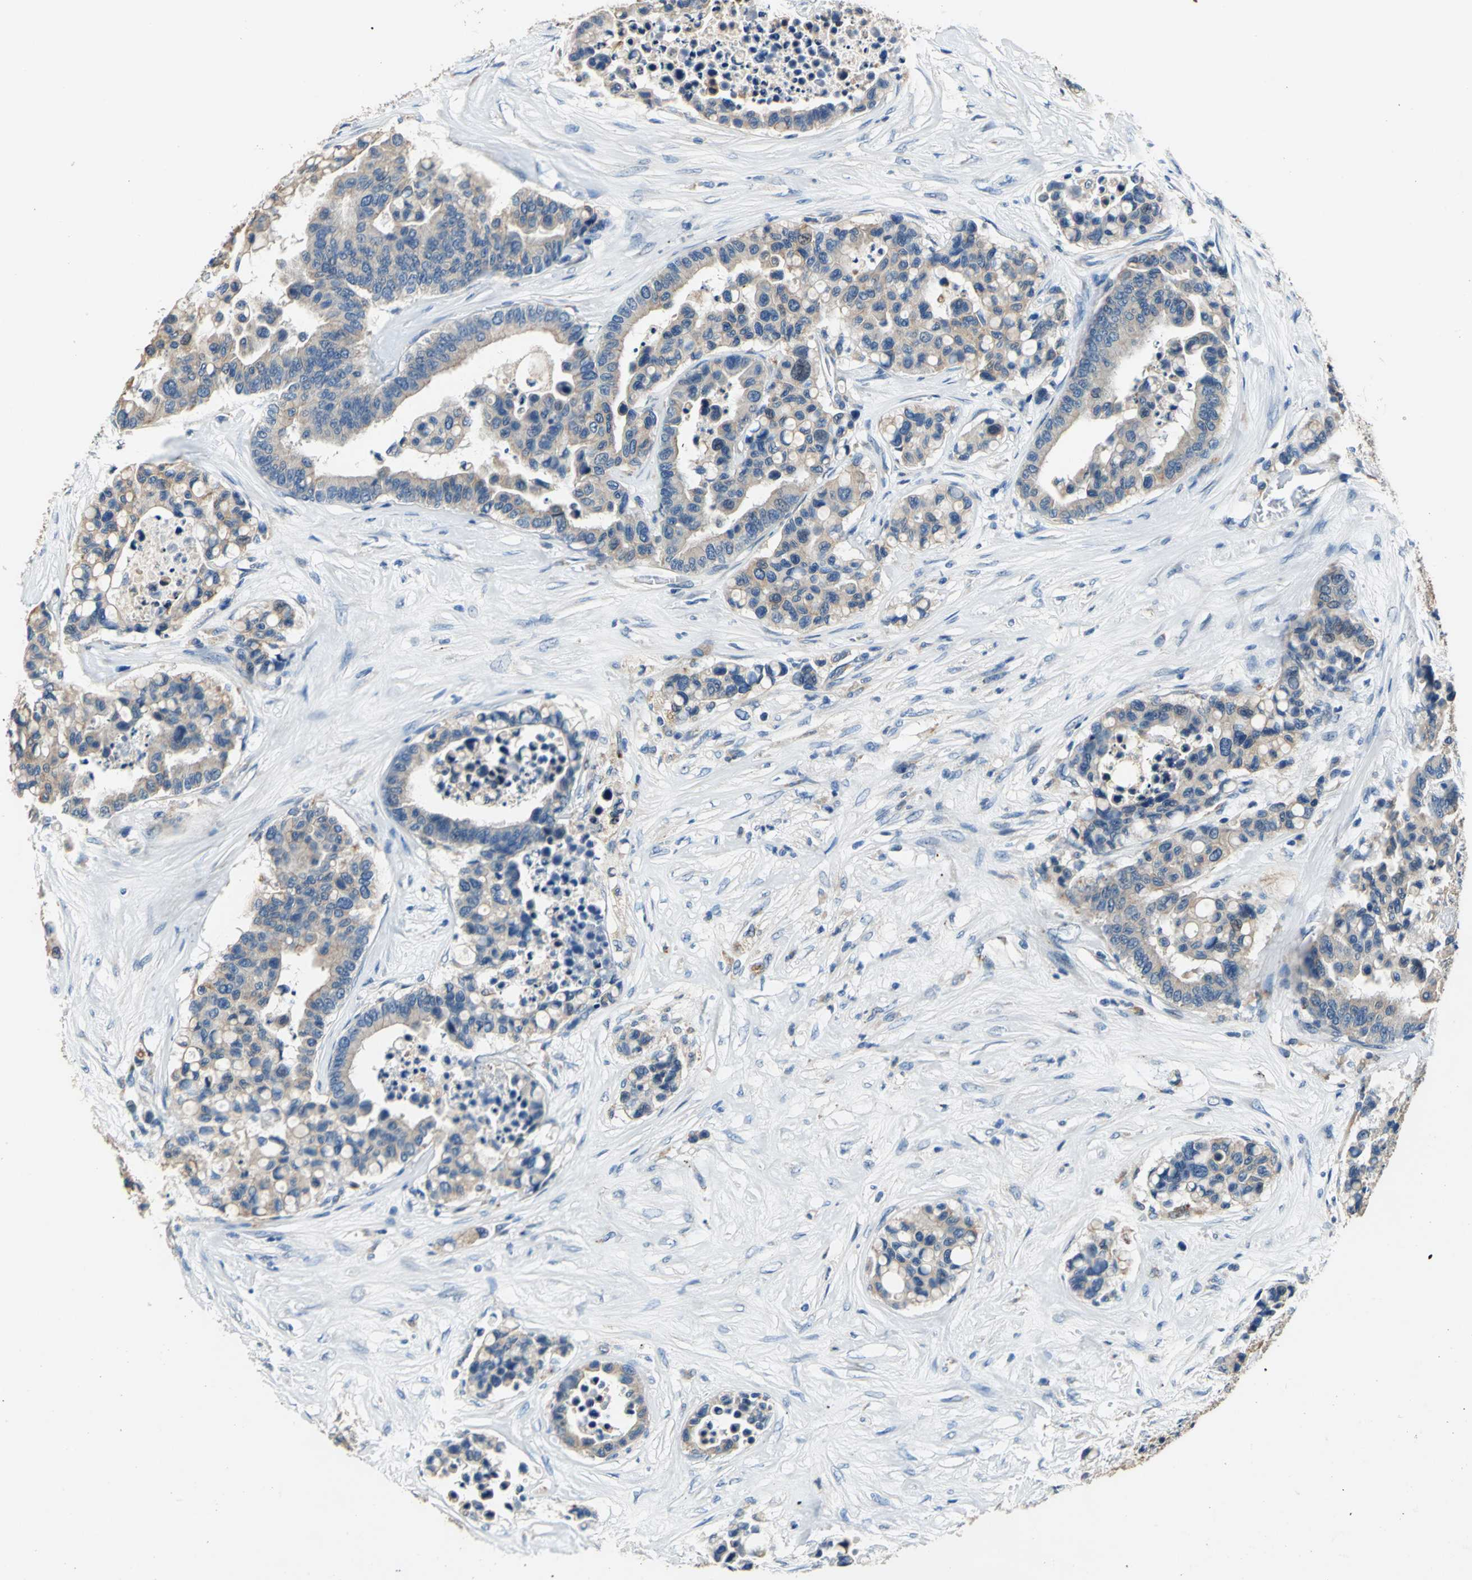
{"staining": {"intensity": "weak", "quantity": ">75%", "location": "cytoplasmic/membranous"}, "tissue": "colorectal cancer", "cell_type": "Tumor cells", "image_type": "cancer", "snomed": [{"axis": "morphology", "description": "Adenocarcinoma, NOS"}, {"axis": "topography", "description": "Colon"}], "caption": "A brown stain labels weak cytoplasmic/membranous staining of a protein in colorectal cancer tumor cells.", "gene": "RASD2", "patient": {"sex": "male", "age": 82}}